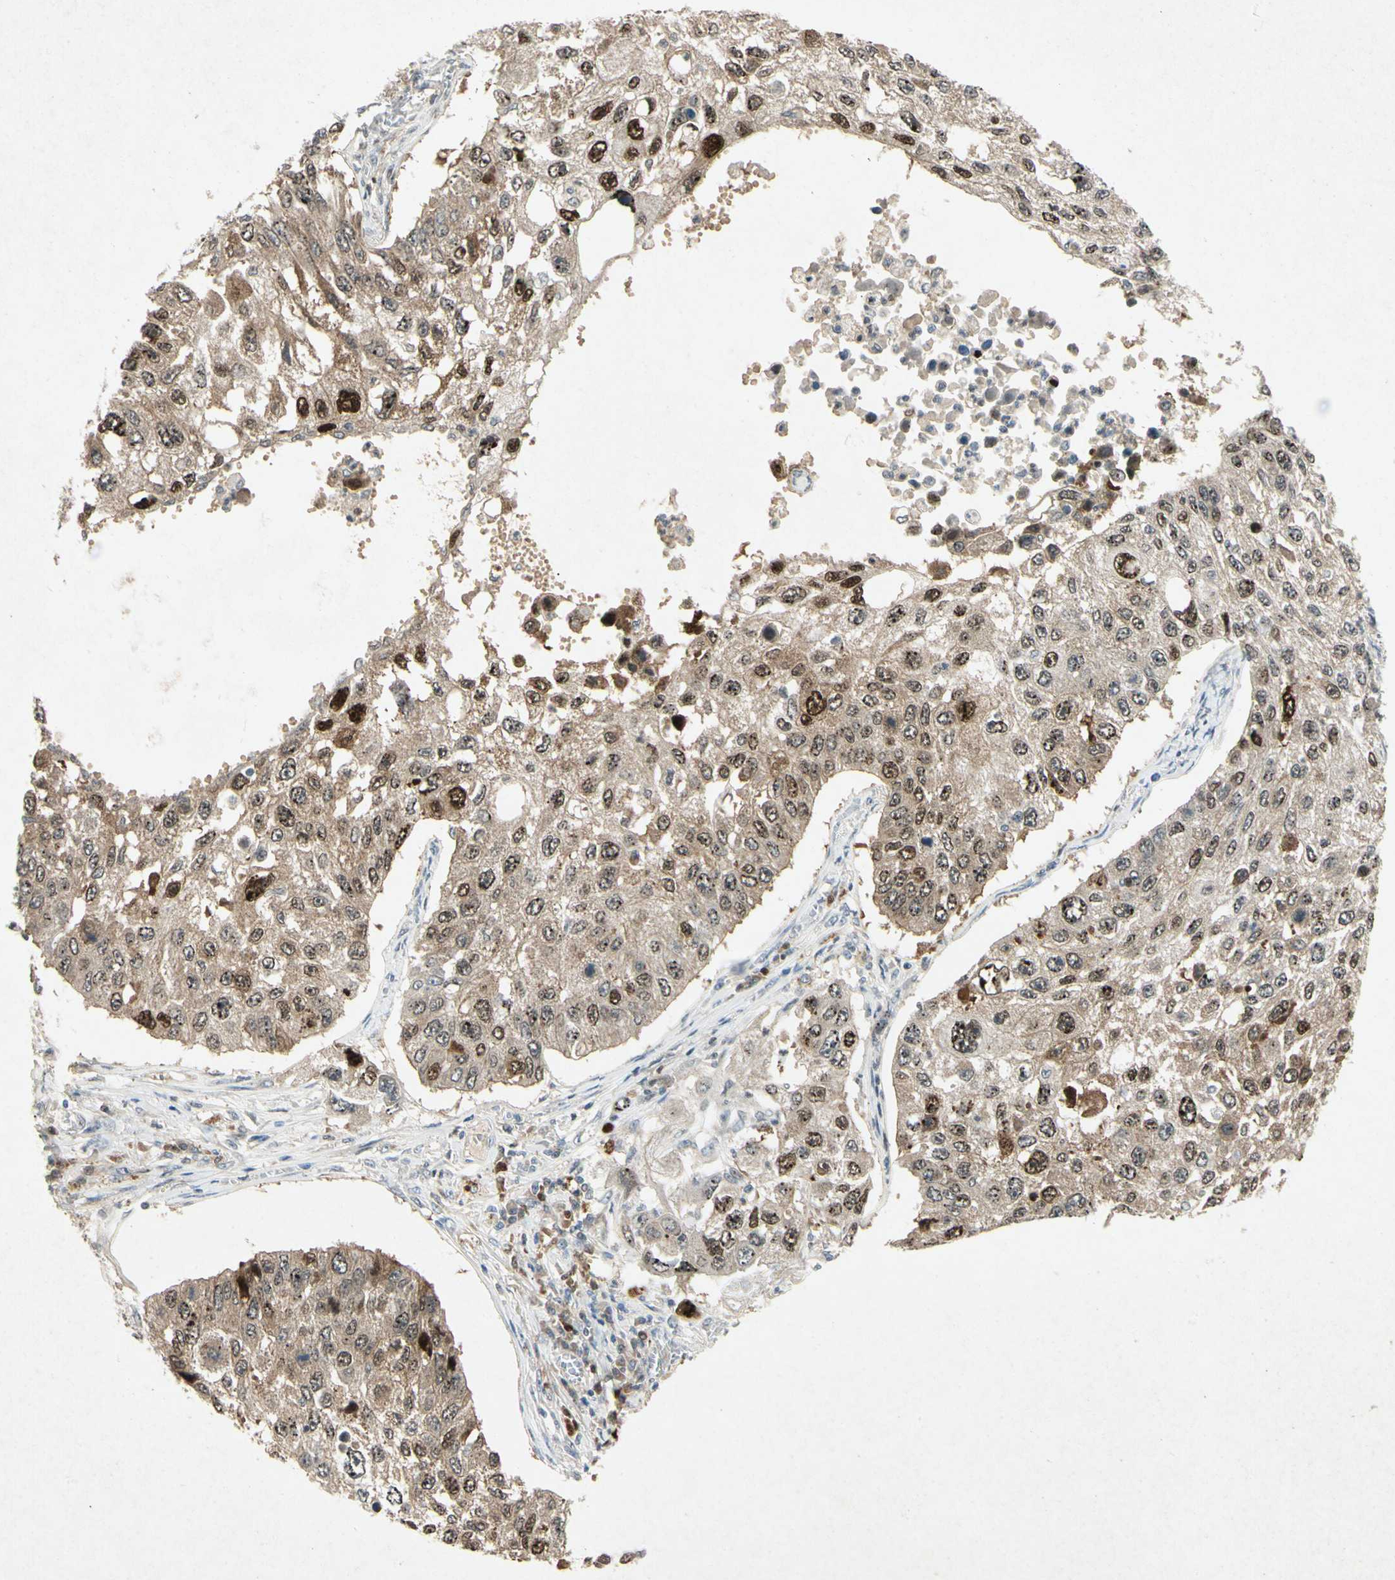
{"staining": {"intensity": "strong", "quantity": "<25%", "location": "nuclear"}, "tissue": "lung cancer", "cell_type": "Tumor cells", "image_type": "cancer", "snomed": [{"axis": "morphology", "description": "Squamous cell carcinoma, NOS"}, {"axis": "topography", "description": "Lung"}], "caption": "The micrograph displays staining of lung cancer, revealing strong nuclear protein expression (brown color) within tumor cells. (DAB = brown stain, brightfield microscopy at high magnification).", "gene": "HSPA1B", "patient": {"sex": "male", "age": 71}}